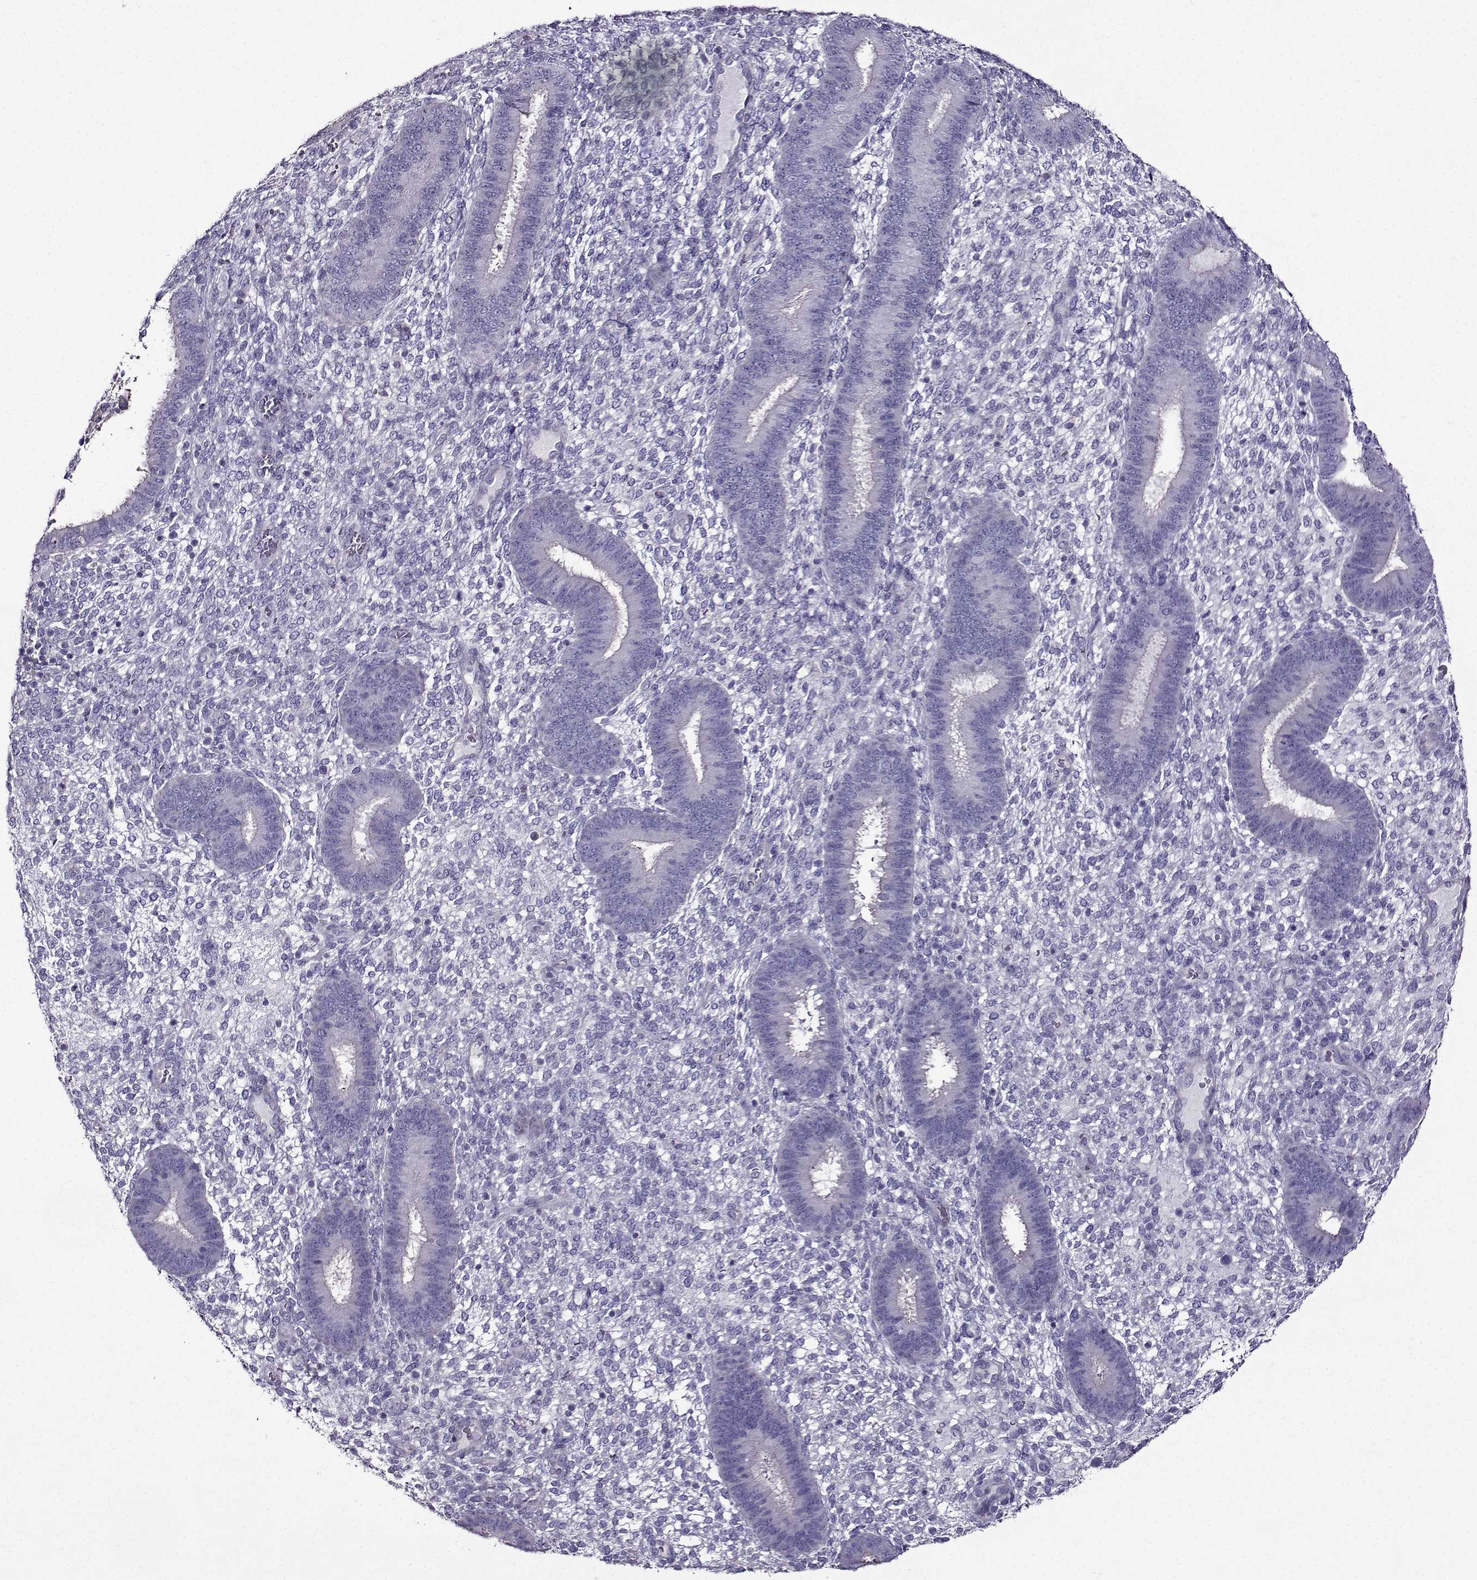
{"staining": {"intensity": "negative", "quantity": "none", "location": "none"}, "tissue": "endometrium", "cell_type": "Cells in endometrial stroma", "image_type": "normal", "snomed": [{"axis": "morphology", "description": "Normal tissue, NOS"}, {"axis": "topography", "description": "Endometrium"}], "caption": "Immunohistochemistry of unremarkable human endometrium shows no positivity in cells in endometrial stroma.", "gene": "TMEM266", "patient": {"sex": "female", "age": 39}}